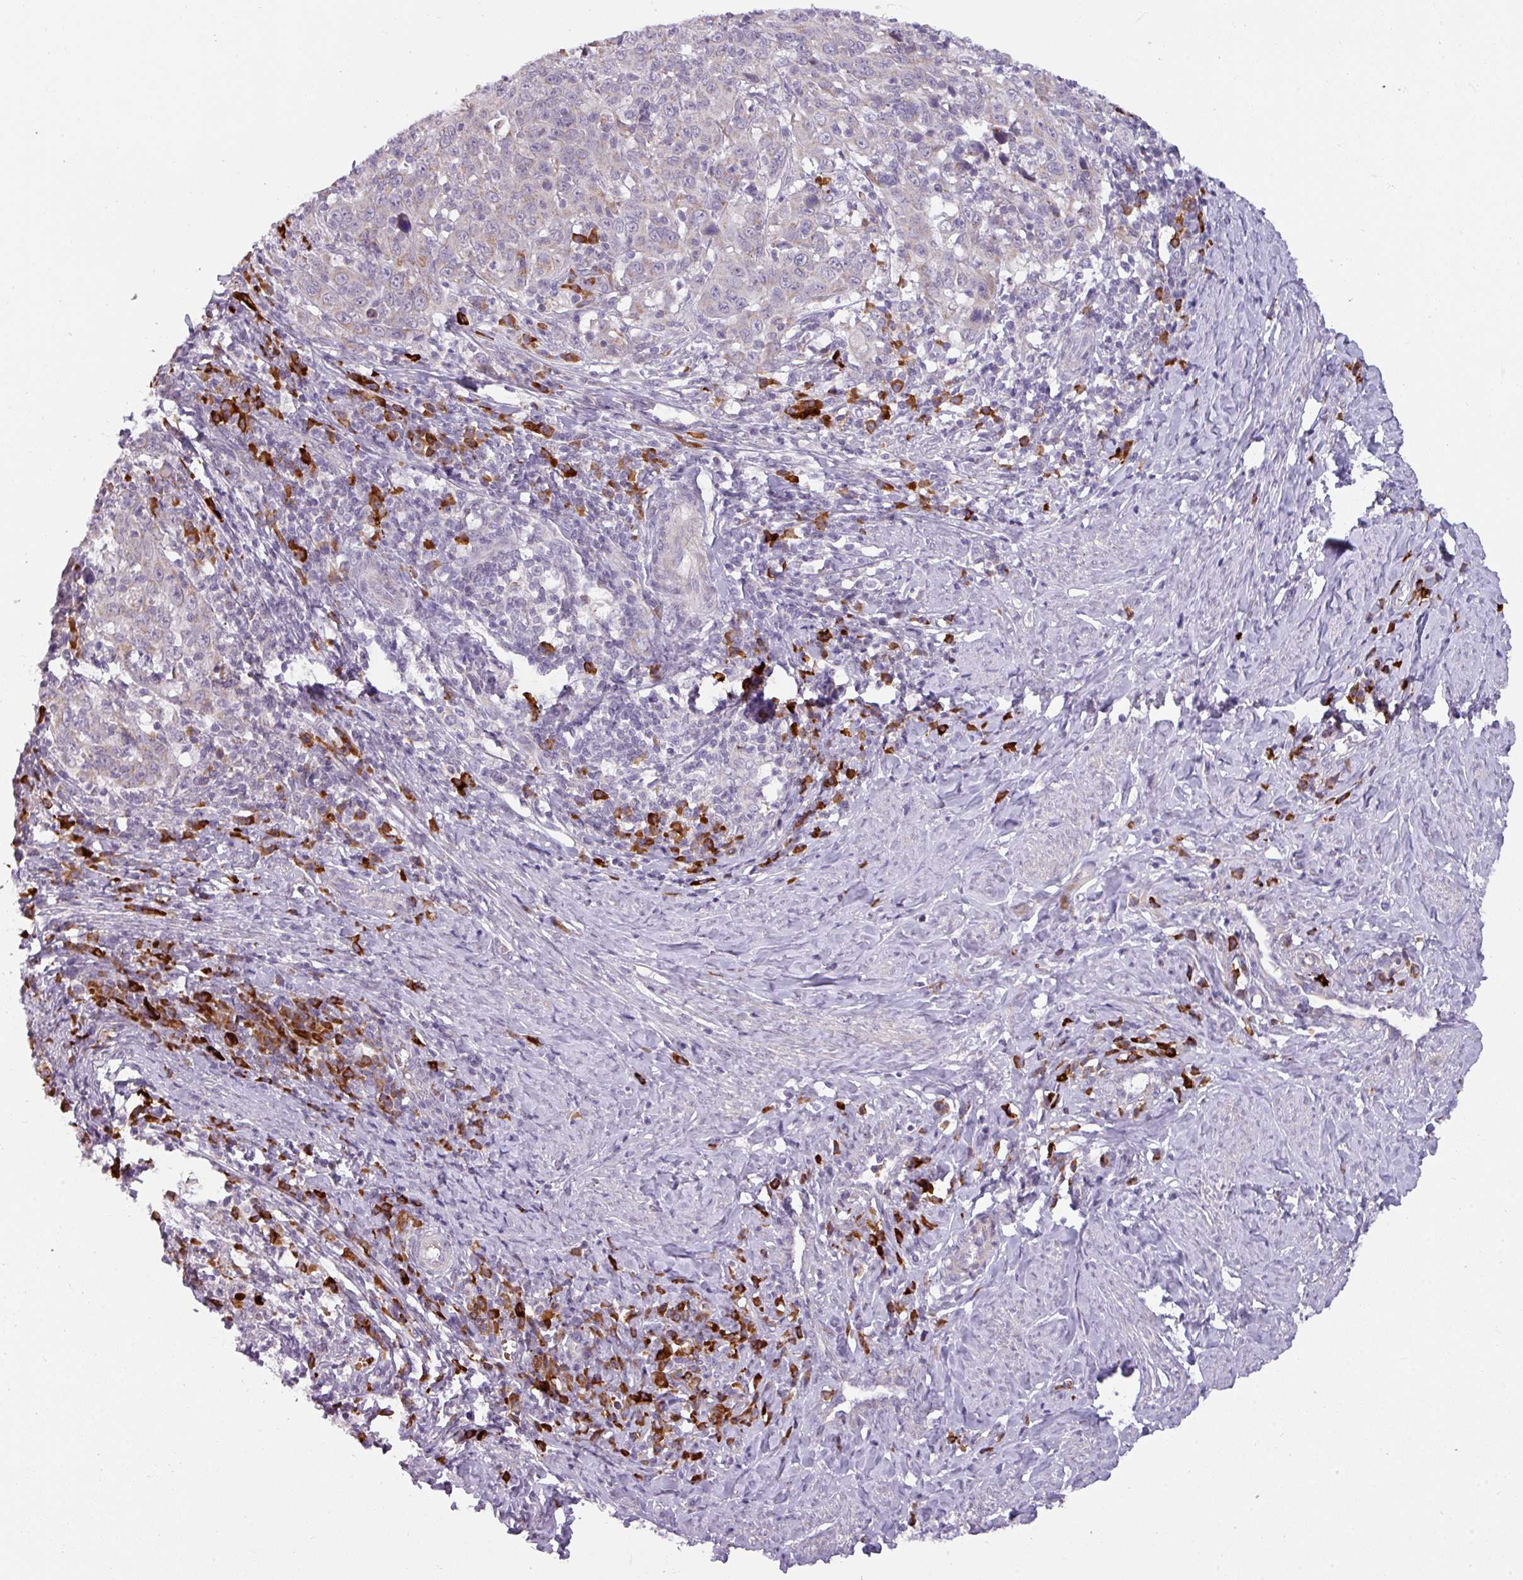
{"staining": {"intensity": "negative", "quantity": "none", "location": "none"}, "tissue": "cervical cancer", "cell_type": "Tumor cells", "image_type": "cancer", "snomed": [{"axis": "morphology", "description": "Squamous cell carcinoma, NOS"}, {"axis": "topography", "description": "Cervix"}], "caption": "The image displays no significant positivity in tumor cells of squamous cell carcinoma (cervical).", "gene": "C2orf68", "patient": {"sex": "female", "age": 46}}